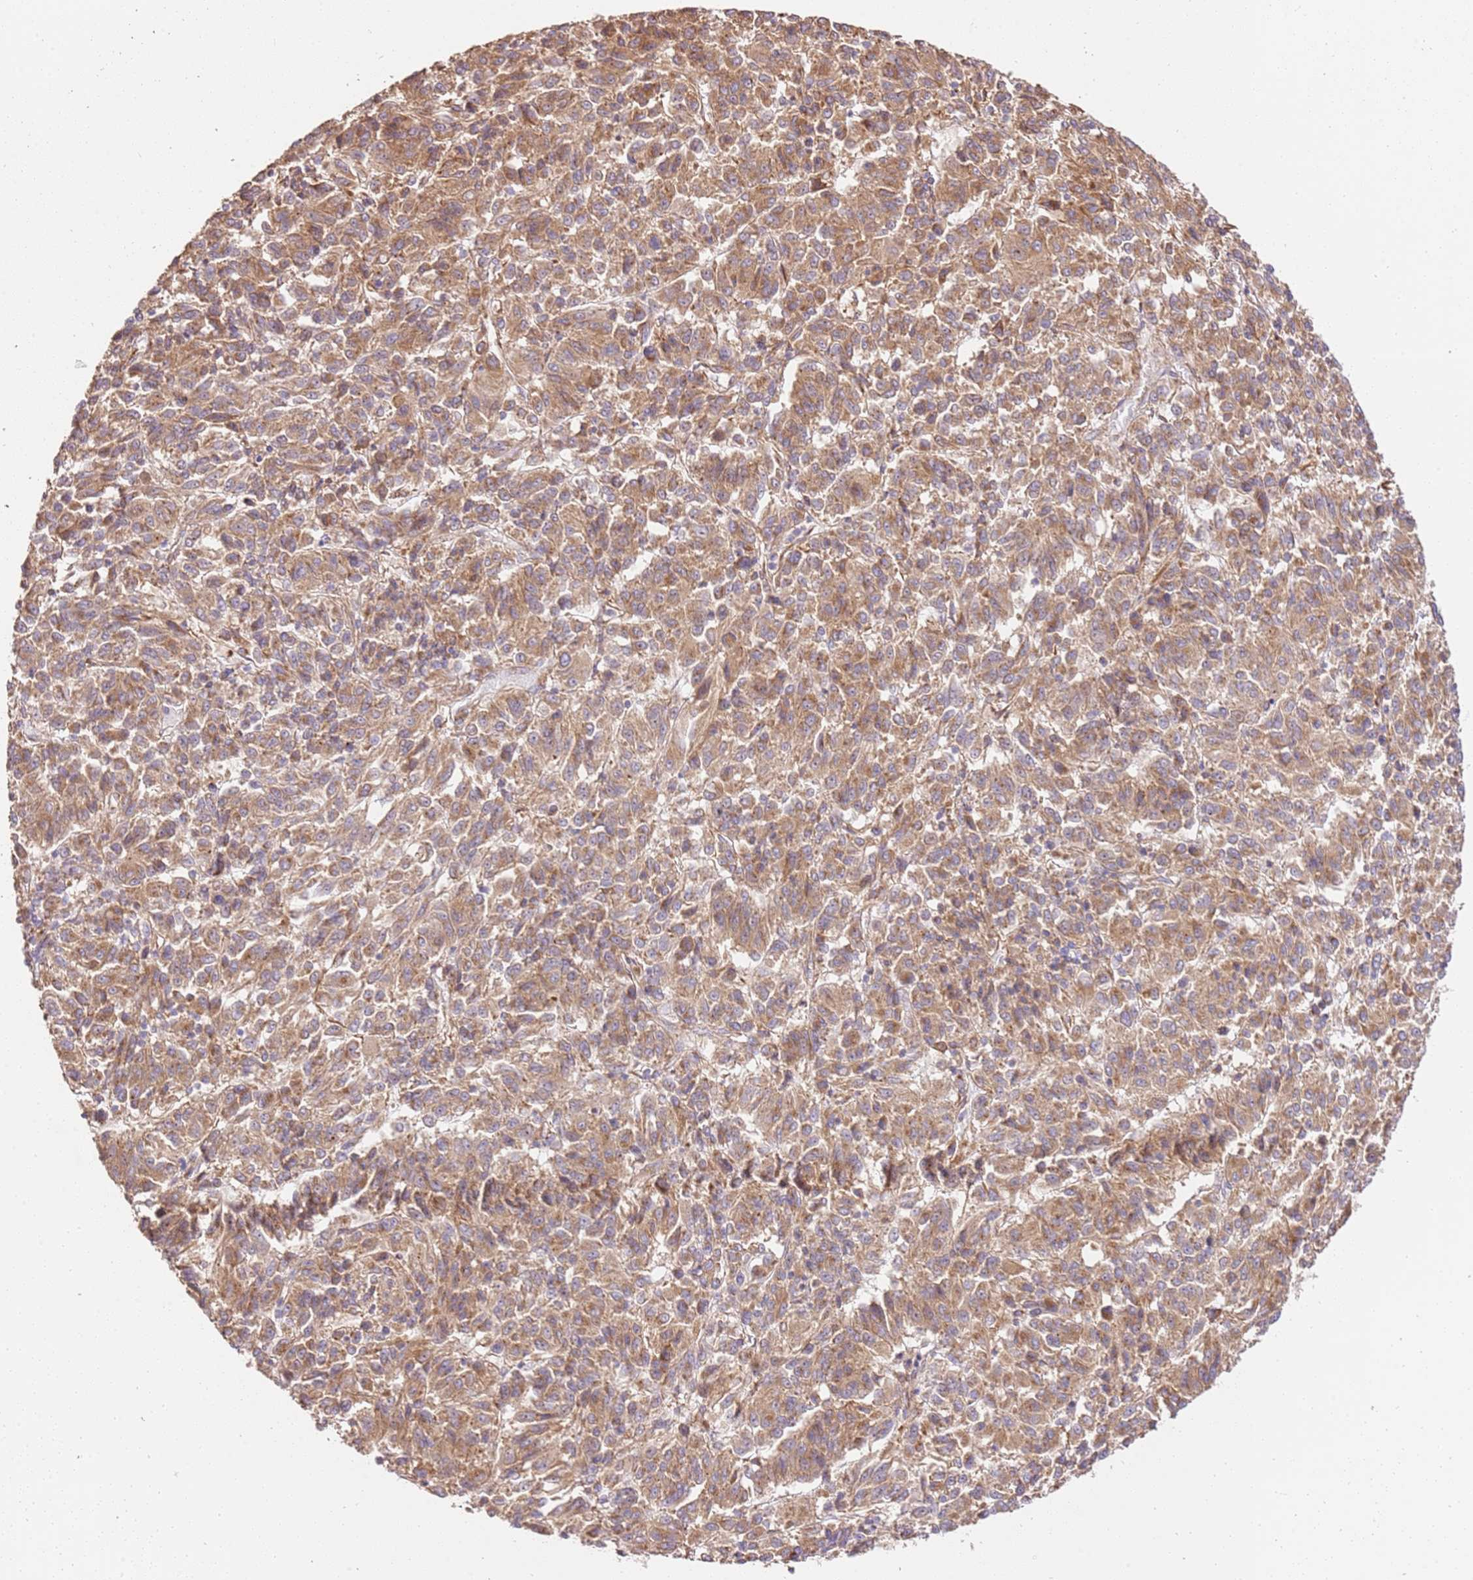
{"staining": {"intensity": "moderate", "quantity": ">75%", "location": "cytoplasmic/membranous"}, "tissue": "melanoma", "cell_type": "Tumor cells", "image_type": "cancer", "snomed": [{"axis": "morphology", "description": "Malignant melanoma, Metastatic site"}, {"axis": "topography", "description": "Lung"}], "caption": "Brown immunohistochemical staining in melanoma displays moderate cytoplasmic/membranous staining in approximately >75% of tumor cells. (Brightfield microscopy of DAB IHC at high magnification).", "gene": "ZBTB39", "patient": {"sex": "male", "age": 64}}